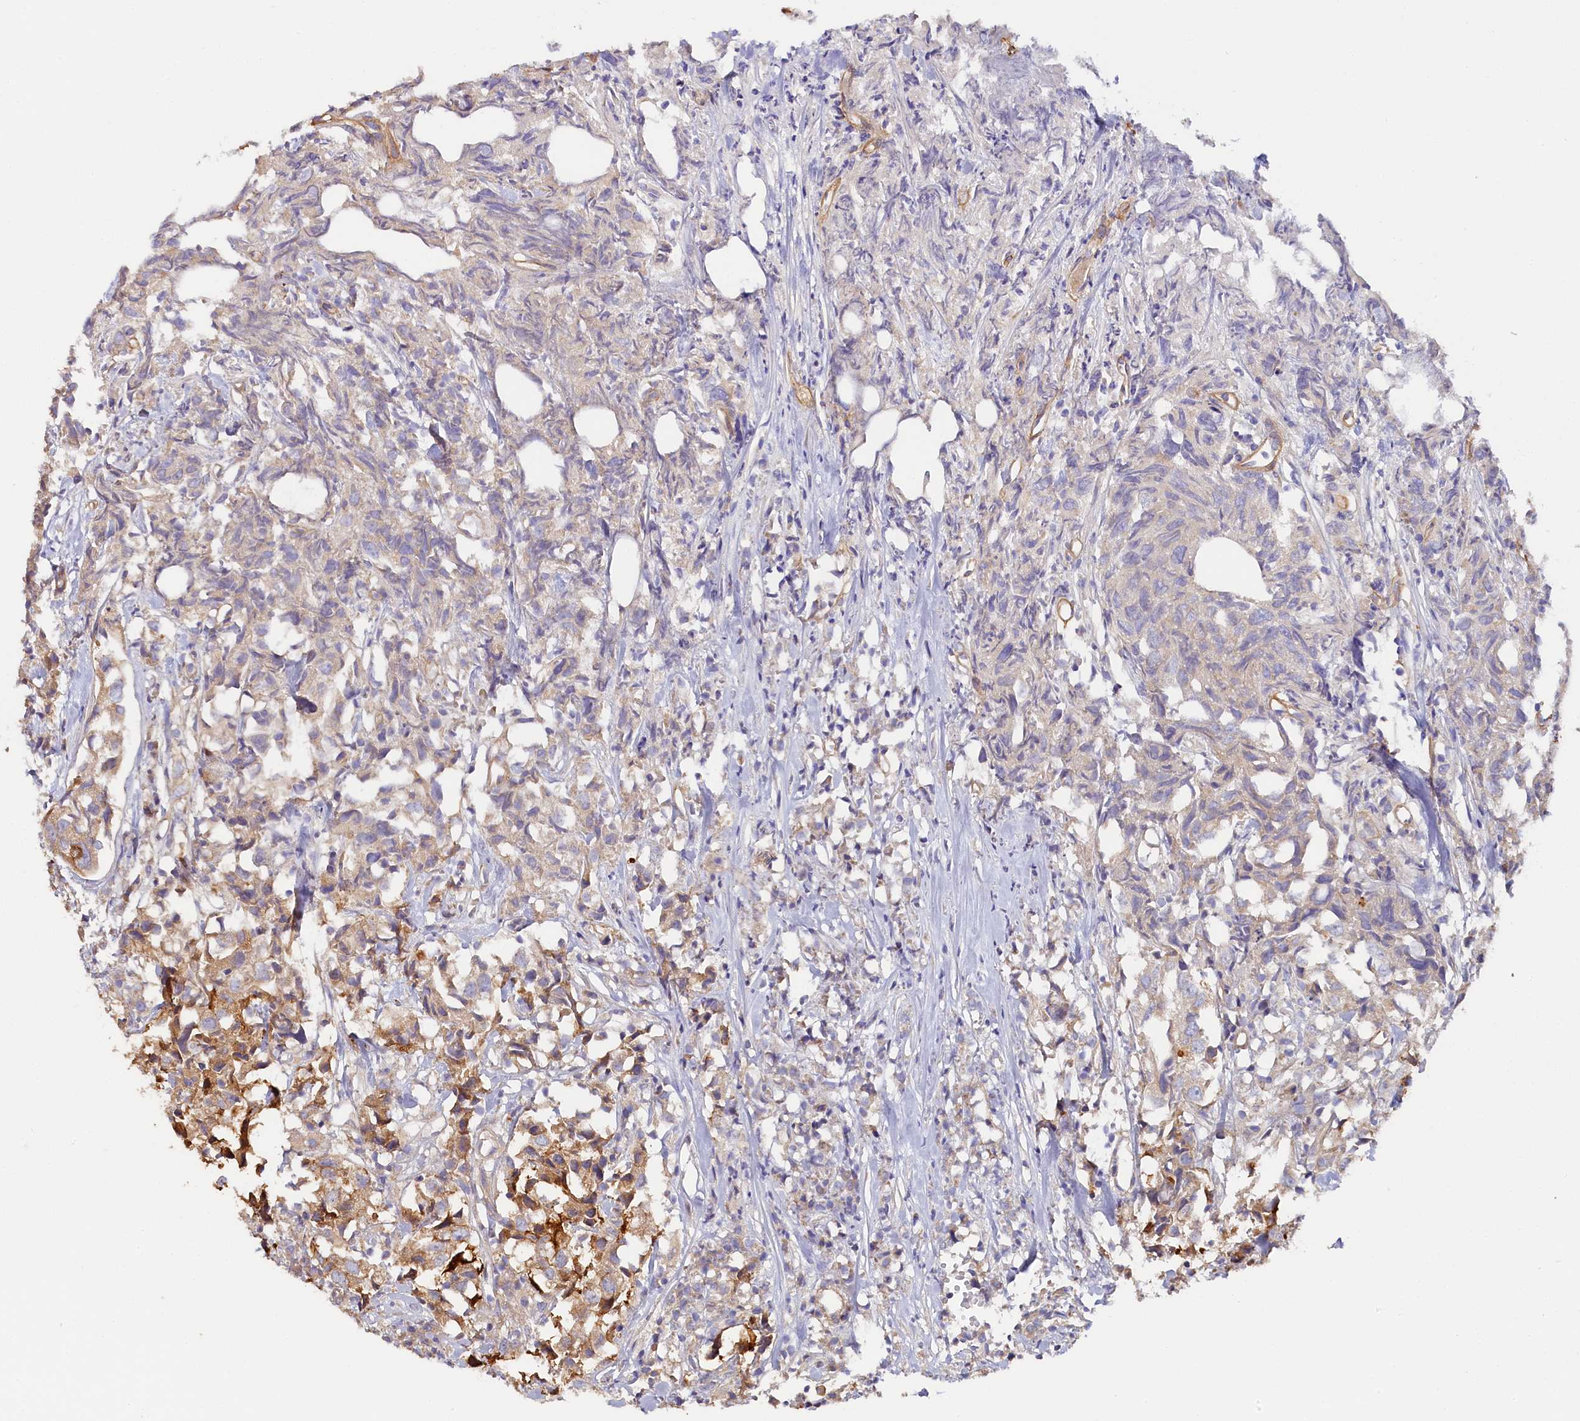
{"staining": {"intensity": "moderate", "quantity": "25%-75%", "location": "cytoplasmic/membranous"}, "tissue": "urothelial cancer", "cell_type": "Tumor cells", "image_type": "cancer", "snomed": [{"axis": "morphology", "description": "Urothelial carcinoma, High grade"}, {"axis": "topography", "description": "Urinary bladder"}], "caption": "Protein expression analysis of human urothelial carcinoma (high-grade) reveals moderate cytoplasmic/membranous positivity in approximately 25%-75% of tumor cells.", "gene": "KATNB1", "patient": {"sex": "female", "age": 75}}